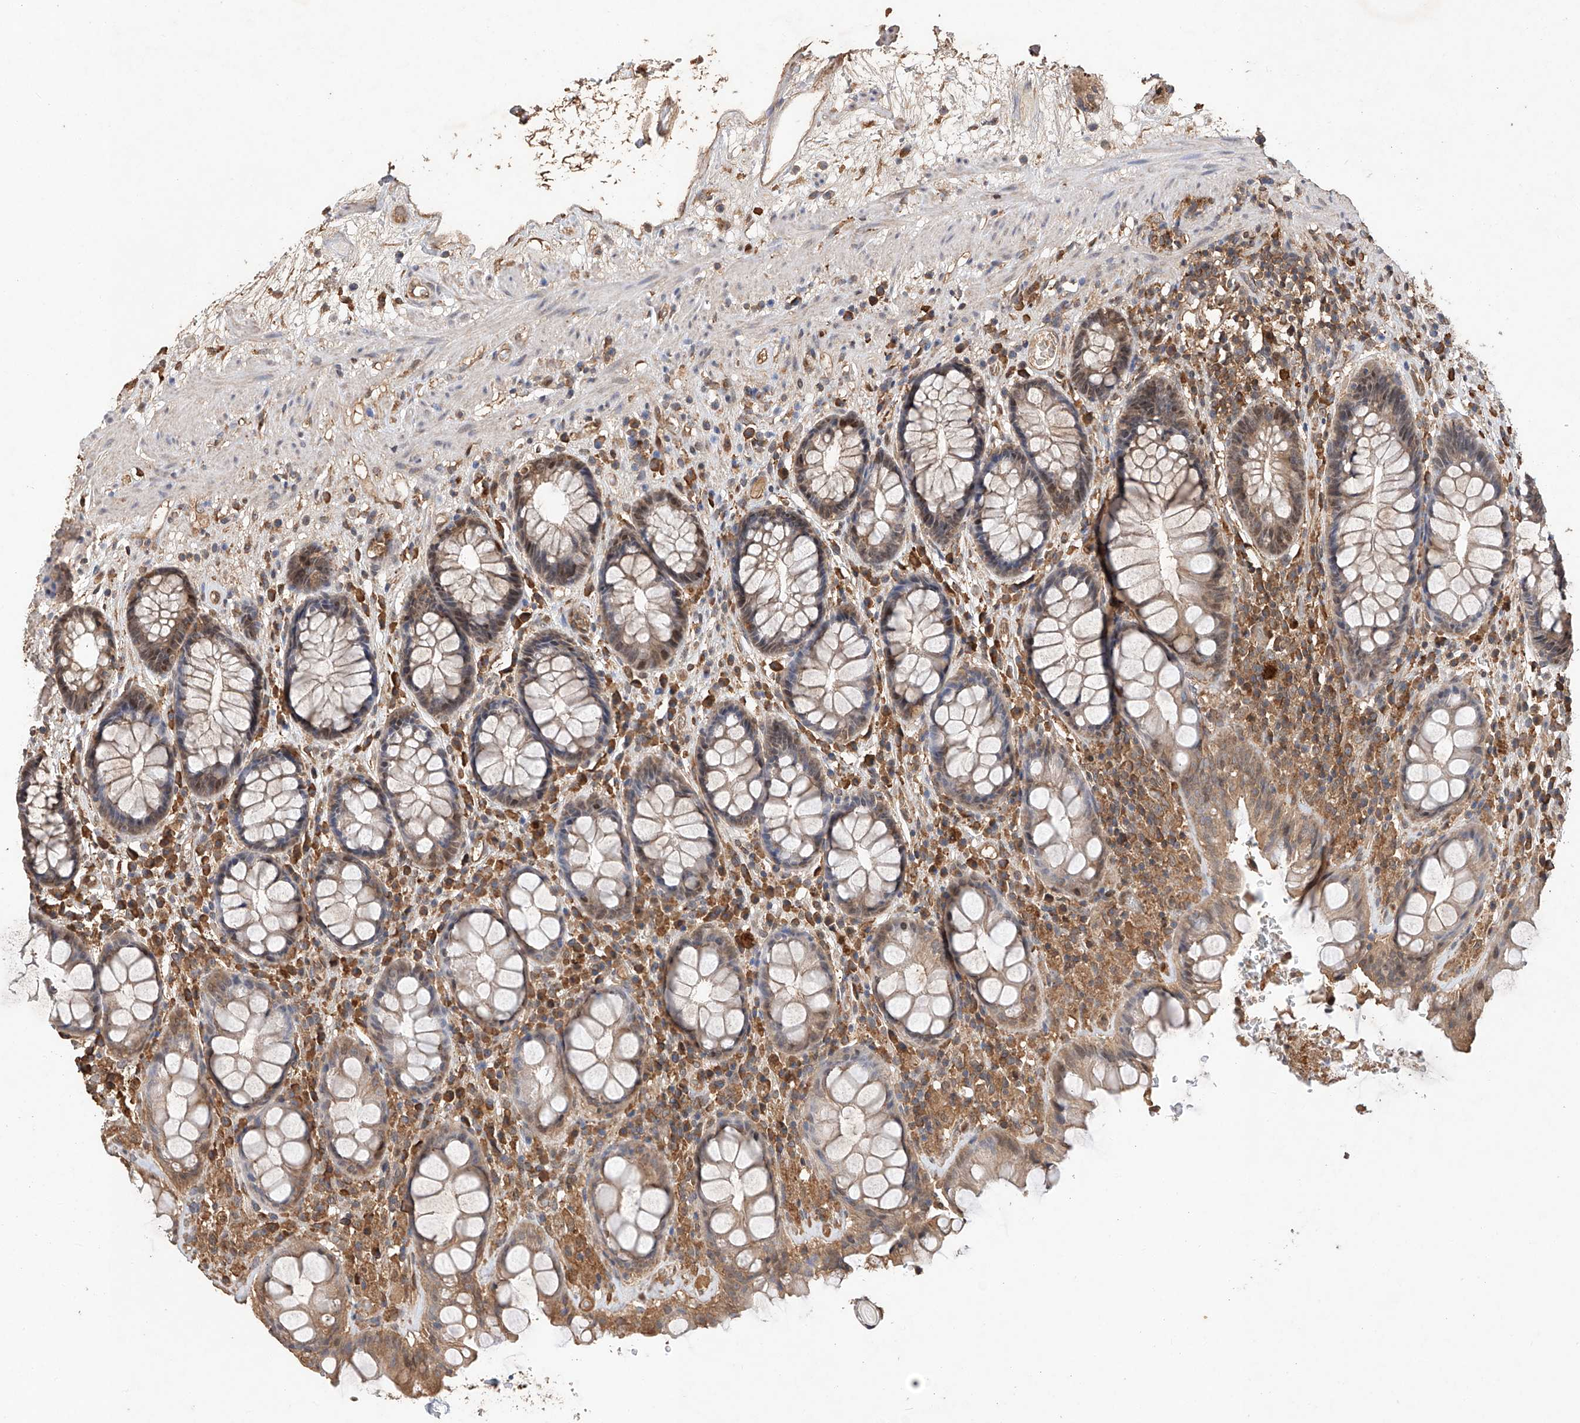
{"staining": {"intensity": "moderate", "quantity": "25%-75%", "location": "cytoplasmic/membranous,nuclear"}, "tissue": "rectum", "cell_type": "Glandular cells", "image_type": "normal", "snomed": [{"axis": "morphology", "description": "Normal tissue, NOS"}, {"axis": "topography", "description": "Rectum"}], "caption": "Glandular cells show medium levels of moderate cytoplasmic/membranous,nuclear positivity in about 25%-75% of cells in benign human rectum. The protein of interest is stained brown, and the nuclei are stained in blue (DAB IHC with brightfield microscopy, high magnification).", "gene": "RILPL2", "patient": {"sex": "male", "age": 64}}